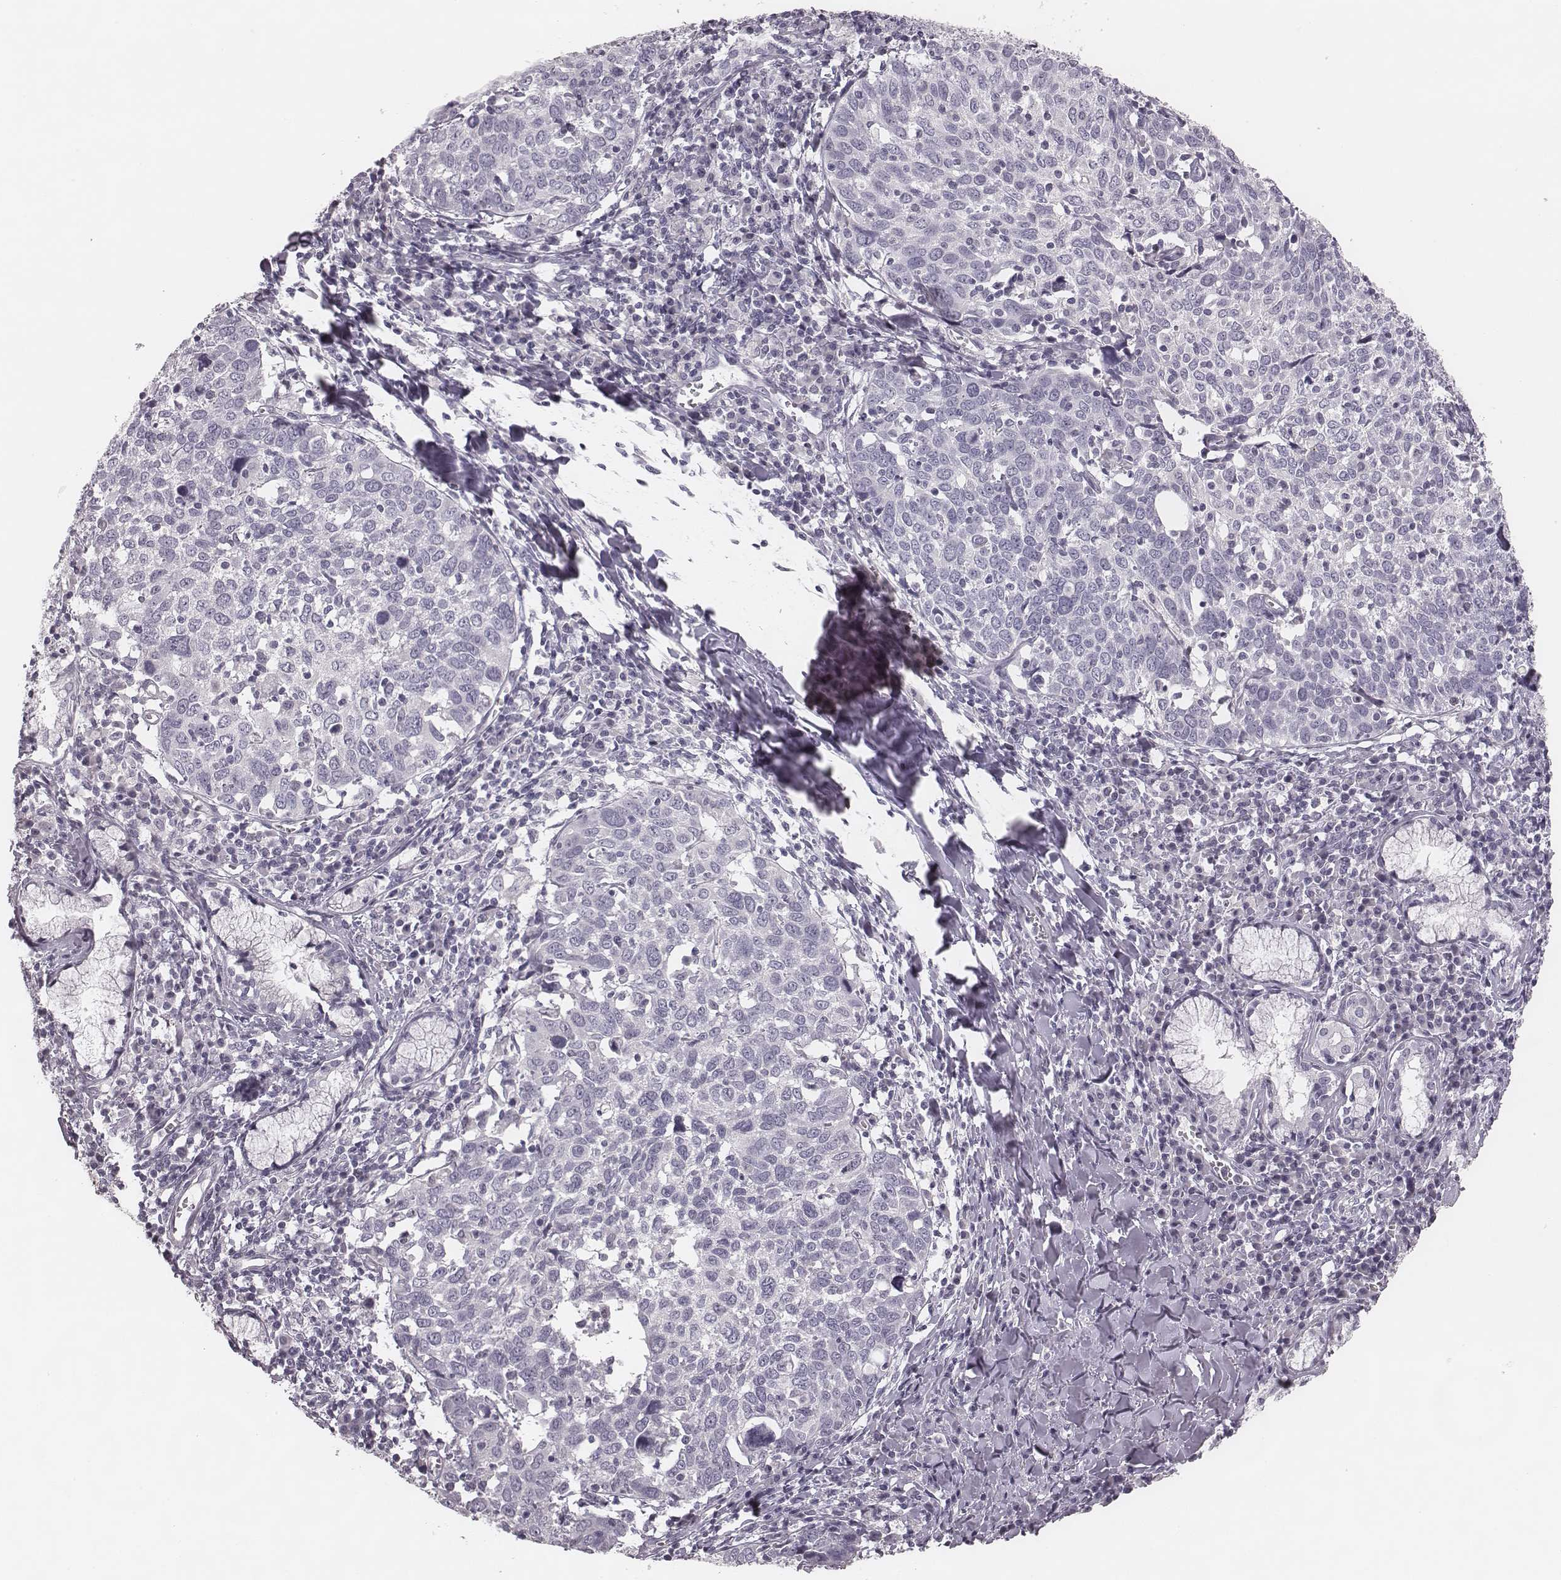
{"staining": {"intensity": "negative", "quantity": "none", "location": "none"}, "tissue": "lung cancer", "cell_type": "Tumor cells", "image_type": "cancer", "snomed": [{"axis": "morphology", "description": "Squamous cell carcinoma, NOS"}, {"axis": "topography", "description": "Lung"}], "caption": "High magnification brightfield microscopy of lung cancer stained with DAB (3,3'-diaminobenzidine) (brown) and counterstained with hematoxylin (blue): tumor cells show no significant expression.", "gene": "SPA17", "patient": {"sex": "male", "age": 57}}